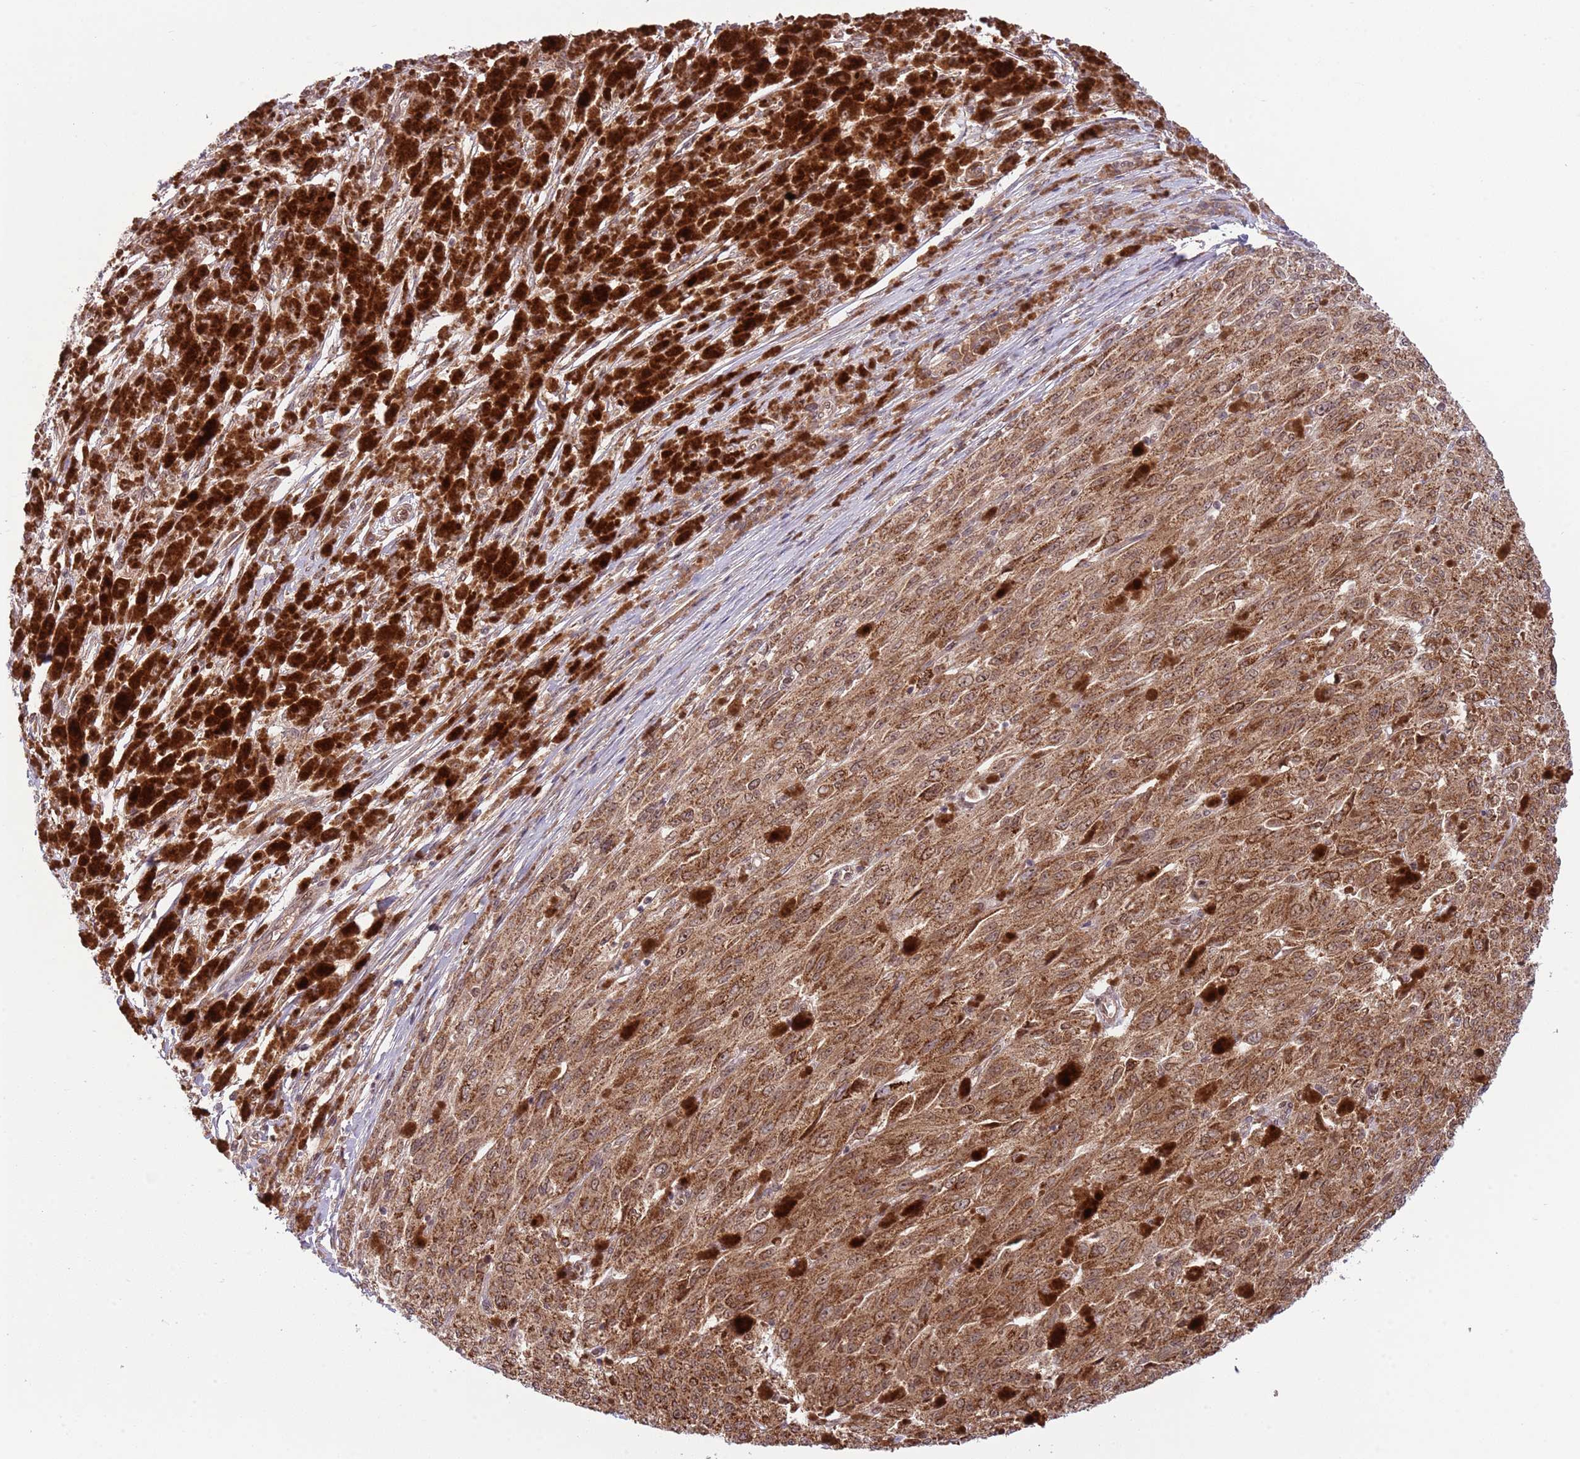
{"staining": {"intensity": "moderate", "quantity": ">75%", "location": "cytoplasmic/membranous,nuclear"}, "tissue": "melanoma", "cell_type": "Tumor cells", "image_type": "cancer", "snomed": [{"axis": "morphology", "description": "Malignant melanoma, NOS"}, {"axis": "topography", "description": "Skin"}], "caption": "Melanoma stained for a protein reveals moderate cytoplasmic/membranous and nuclear positivity in tumor cells. The staining is performed using DAB brown chromogen to label protein expression. The nuclei are counter-stained blue using hematoxylin.", "gene": "CHD1", "patient": {"sex": "female", "age": 52}}